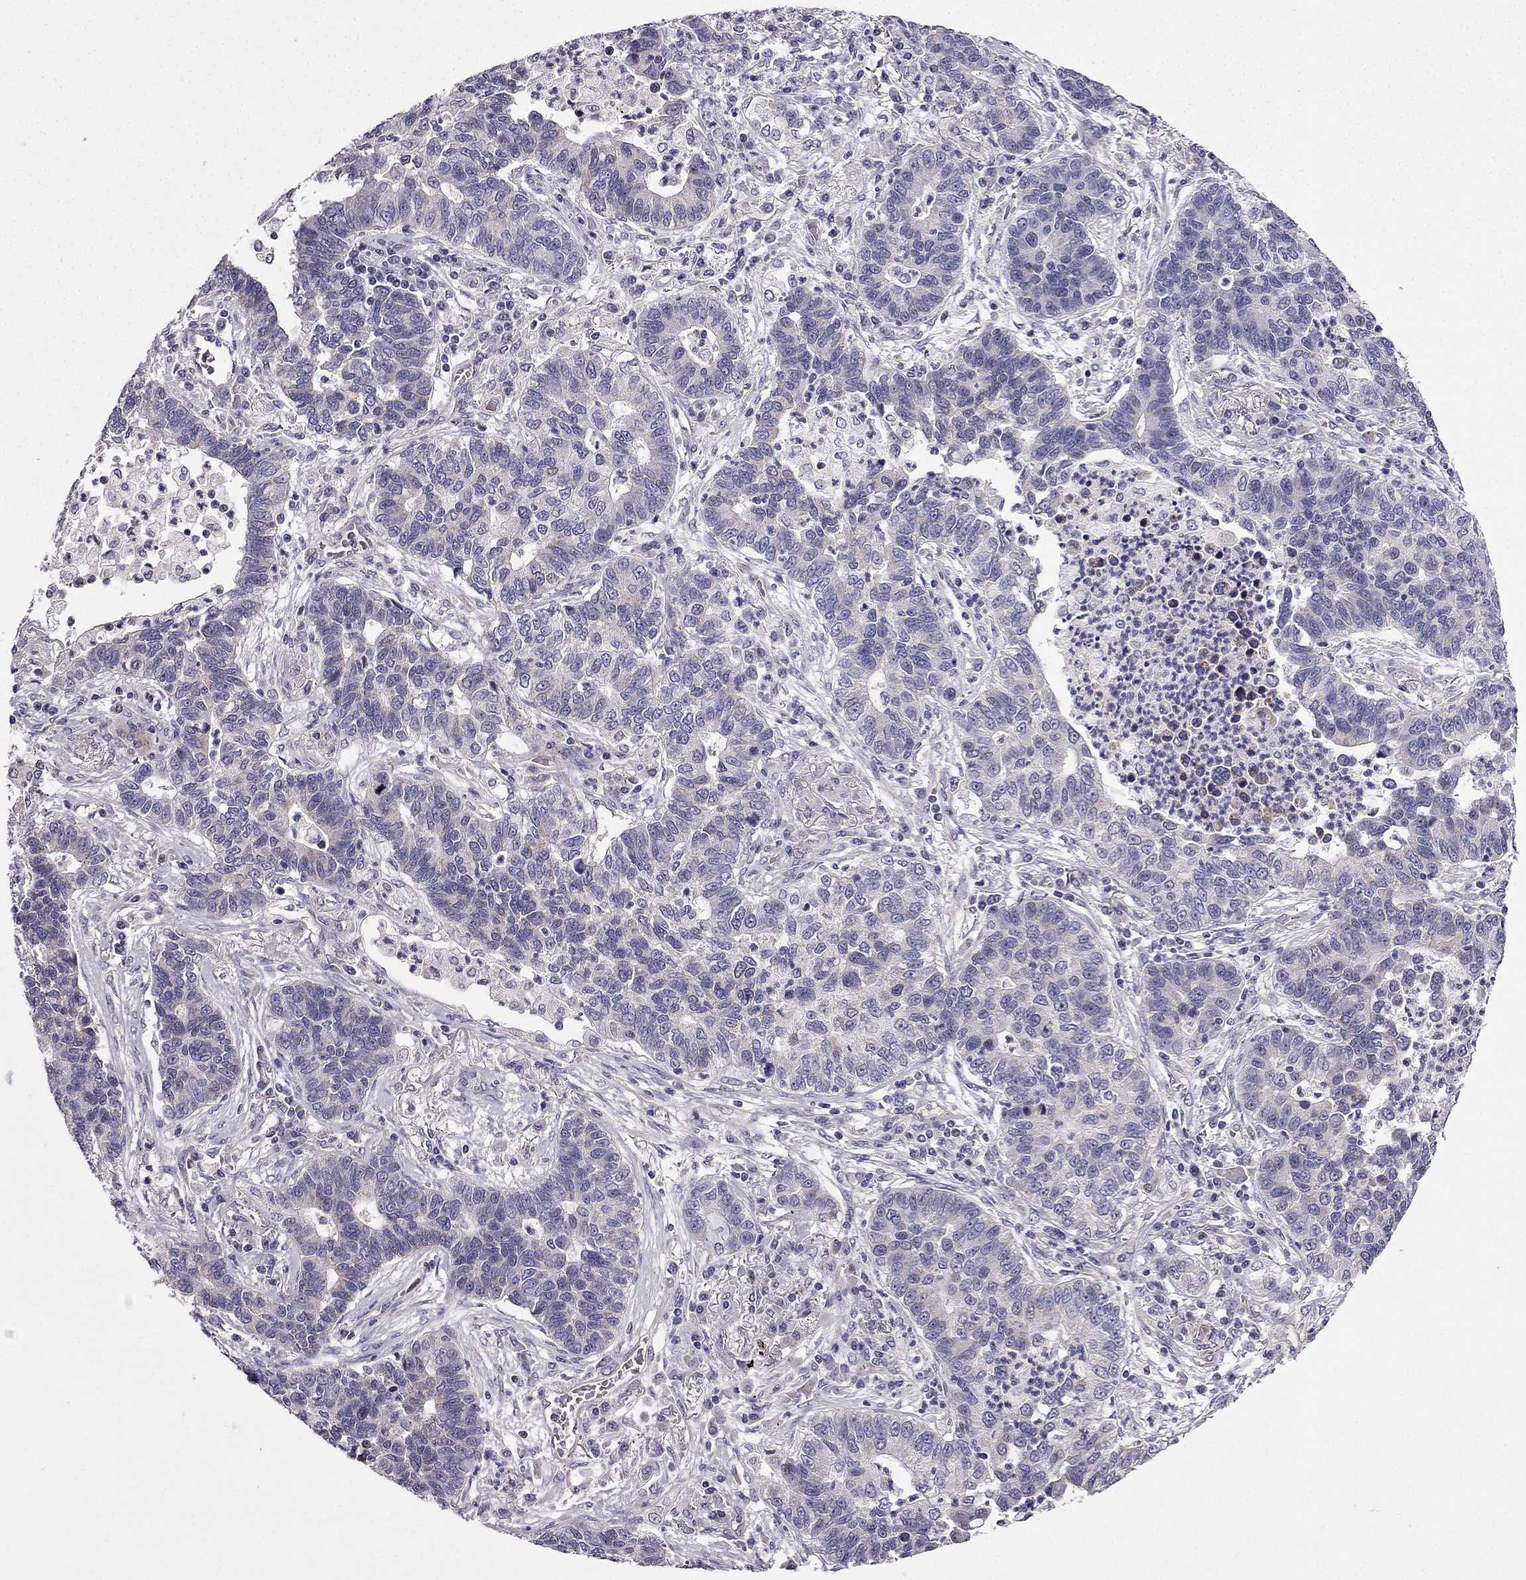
{"staining": {"intensity": "negative", "quantity": "none", "location": "none"}, "tissue": "lung cancer", "cell_type": "Tumor cells", "image_type": "cancer", "snomed": [{"axis": "morphology", "description": "Adenocarcinoma, NOS"}, {"axis": "topography", "description": "Lung"}], "caption": "An immunohistochemistry (IHC) image of lung cancer is shown. There is no staining in tumor cells of lung cancer.", "gene": "SLC6A2", "patient": {"sex": "female", "age": 57}}